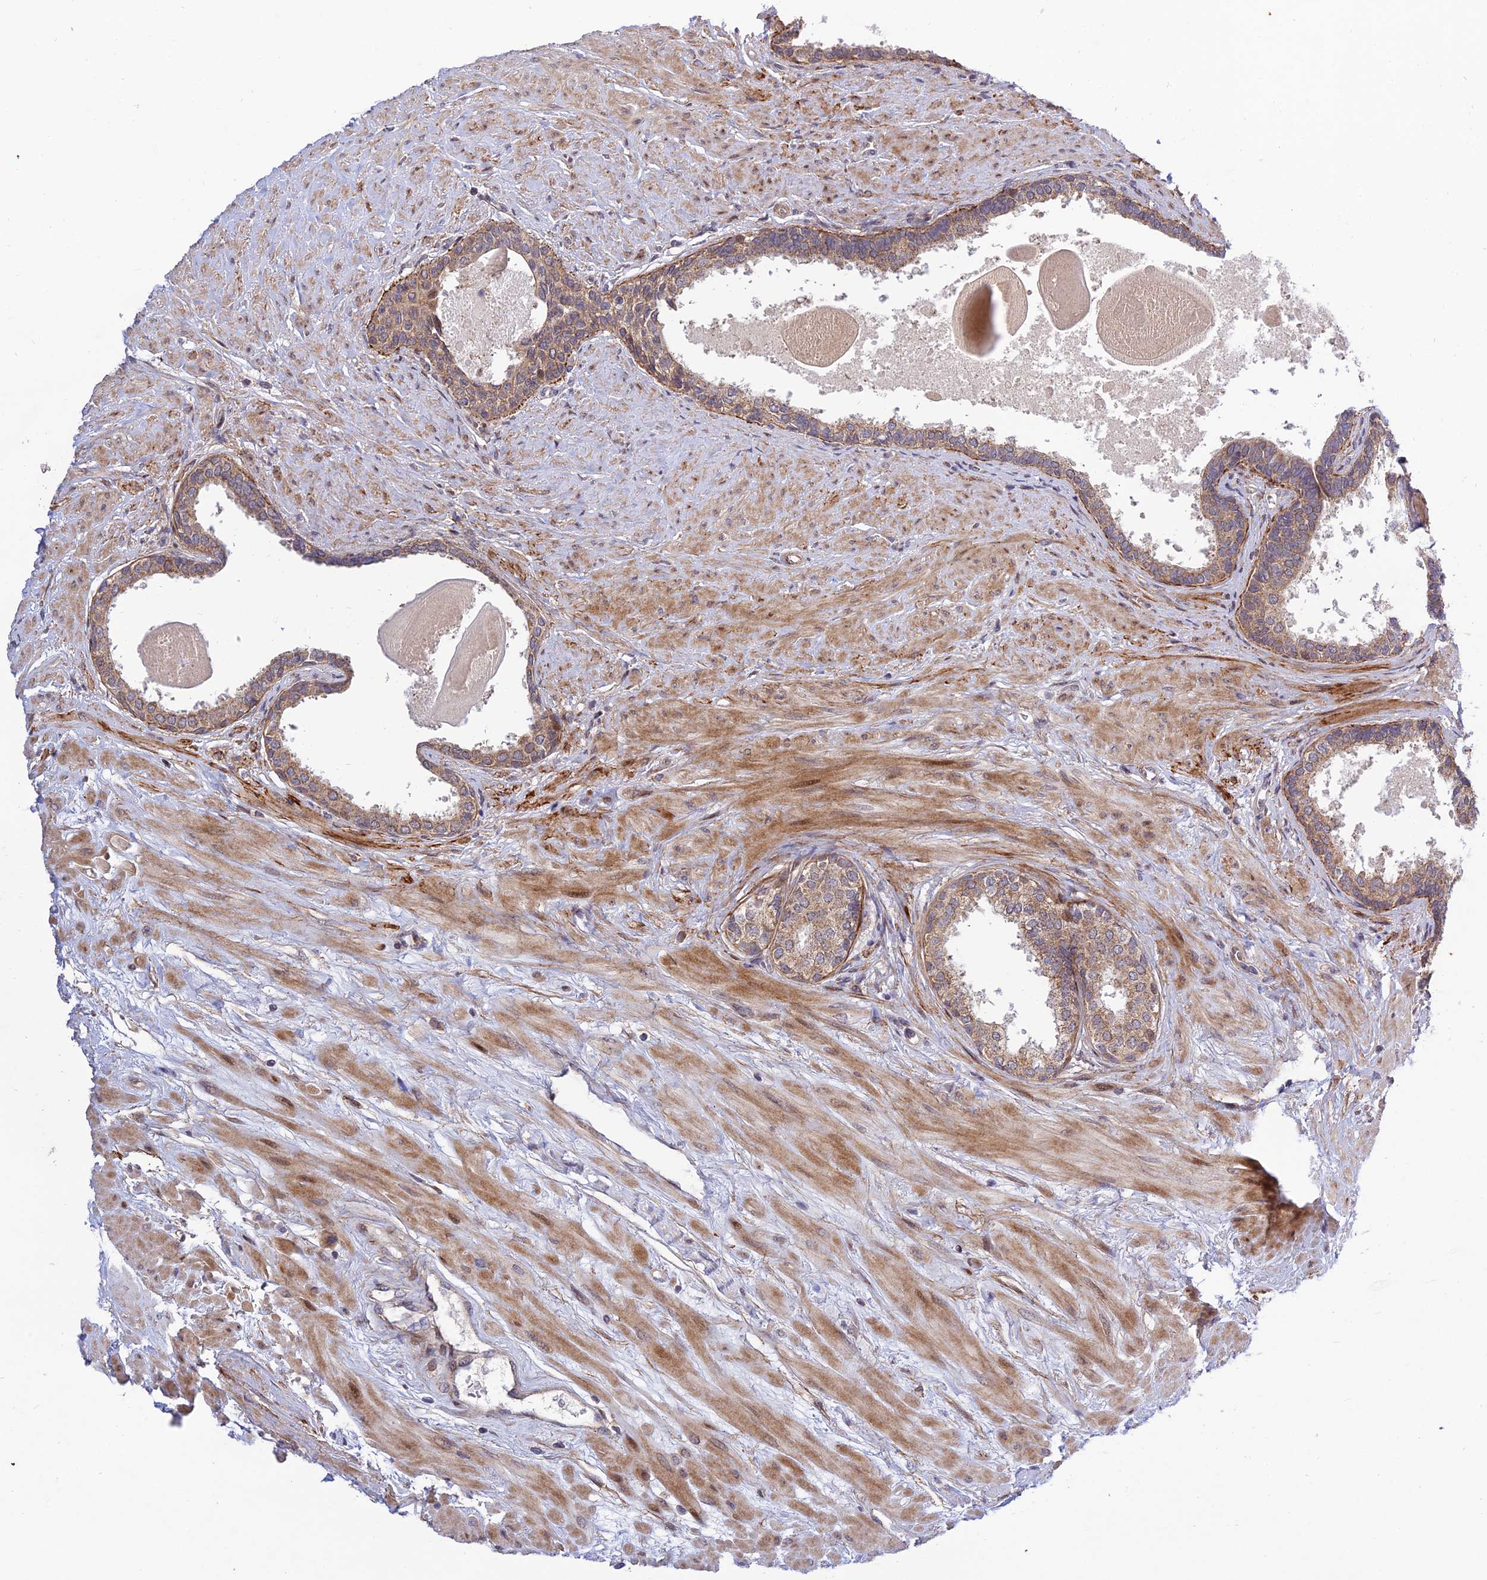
{"staining": {"intensity": "moderate", "quantity": "25%-75%", "location": "cytoplasmic/membranous"}, "tissue": "prostate", "cell_type": "Glandular cells", "image_type": "normal", "snomed": [{"axis": "morphology", "description": "Normal tissue, NOS"}, {"axis": "topography", "description": "Prostate"}], "caption": "The immunohistochemical stain shows moderate cytoplasmic/membranous expression in glandular cells of normal prostate.", "gene": "PLEKHG2", "patient": {"sex": "male", "age": 57}}